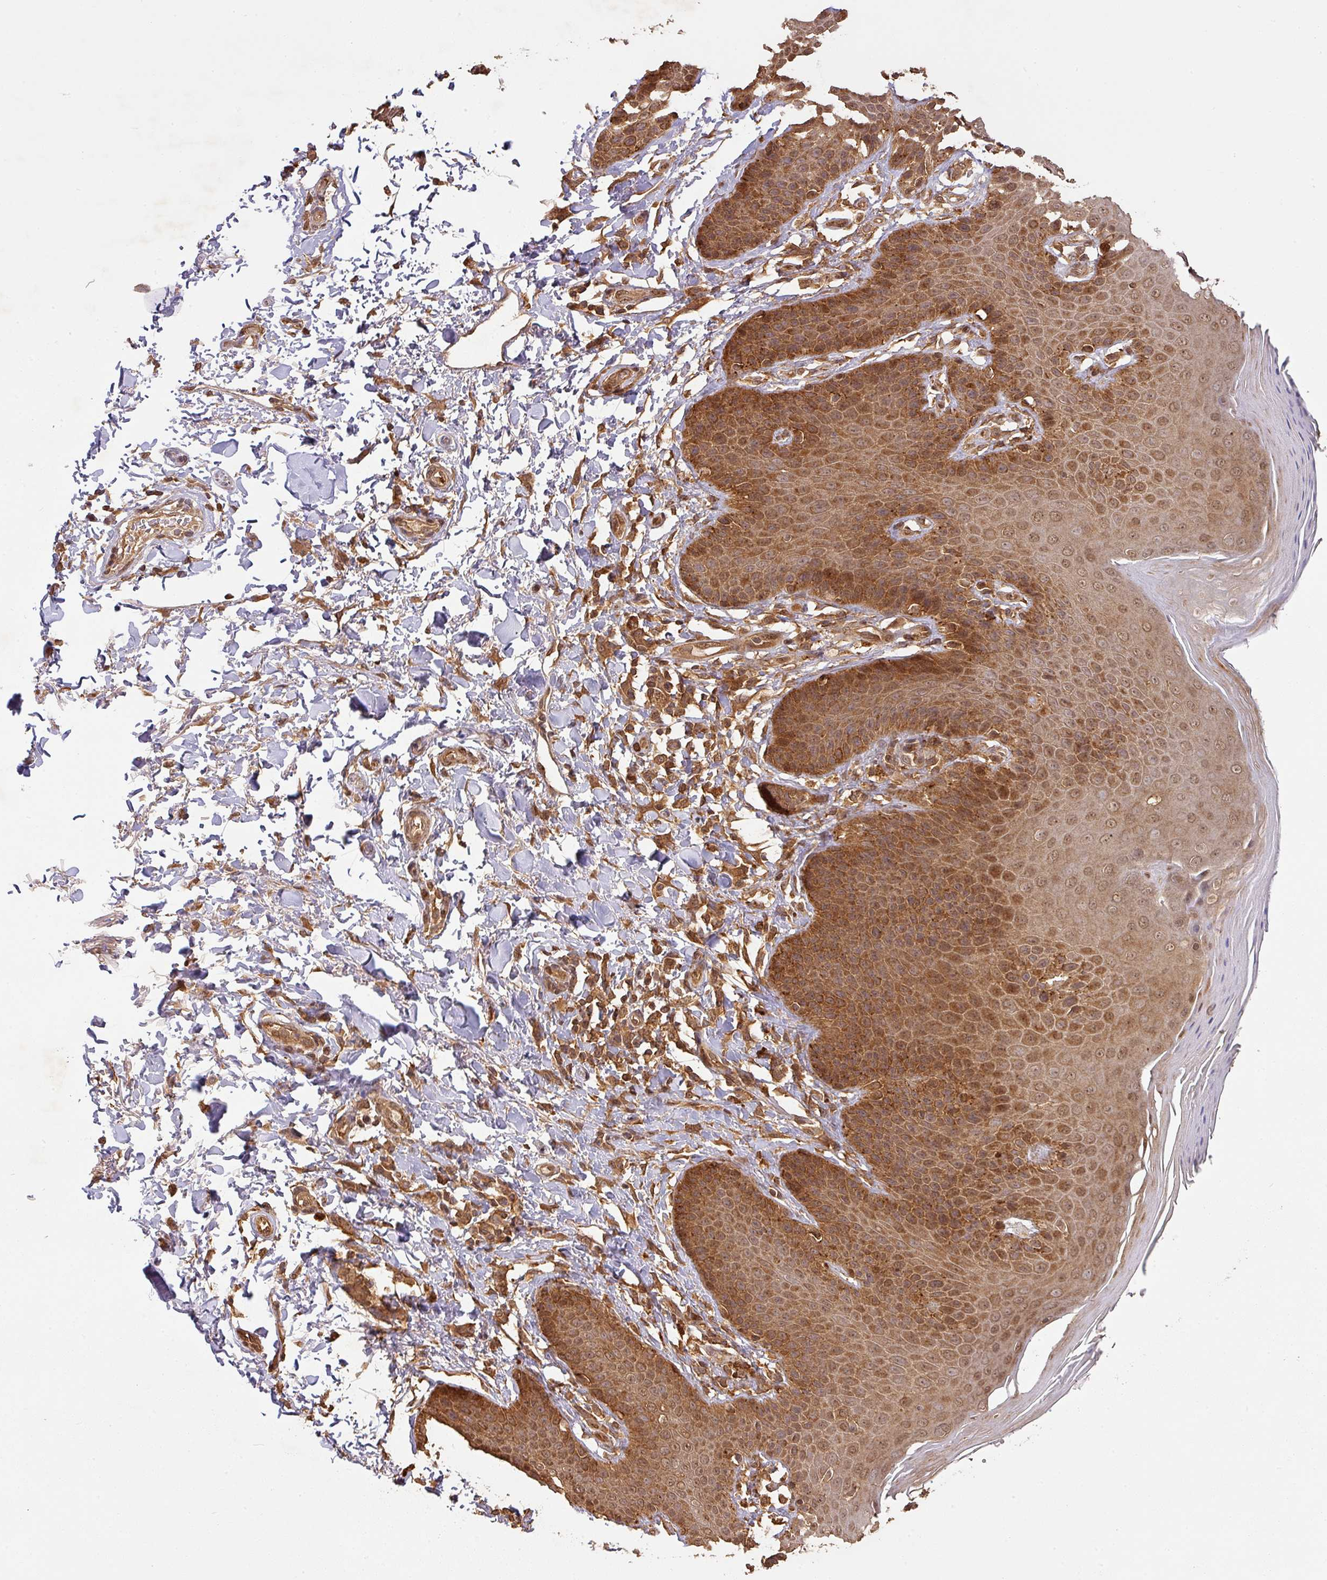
{"staining": {"intensity": "strong", "quantity": ">75%", "location": "cytoplasmic/membranous,nuclear"}, "tissue": "skin", "cell_type": "Epidermal cells", "image_type": "normal", "snomed": [{"axis": "morphology", "description": "Normal tissue, NOS"}, {"axis": "topography", "description": "Peripheral nerve tissue"}], "caption": "Skin stained with a brown dye reveals strong cytoplasmic/membranous,nuclear positive staining in about >75% of epidermal cells.", "gene": "ZNF322", "patient": {"sex": "male", "age": 51}}